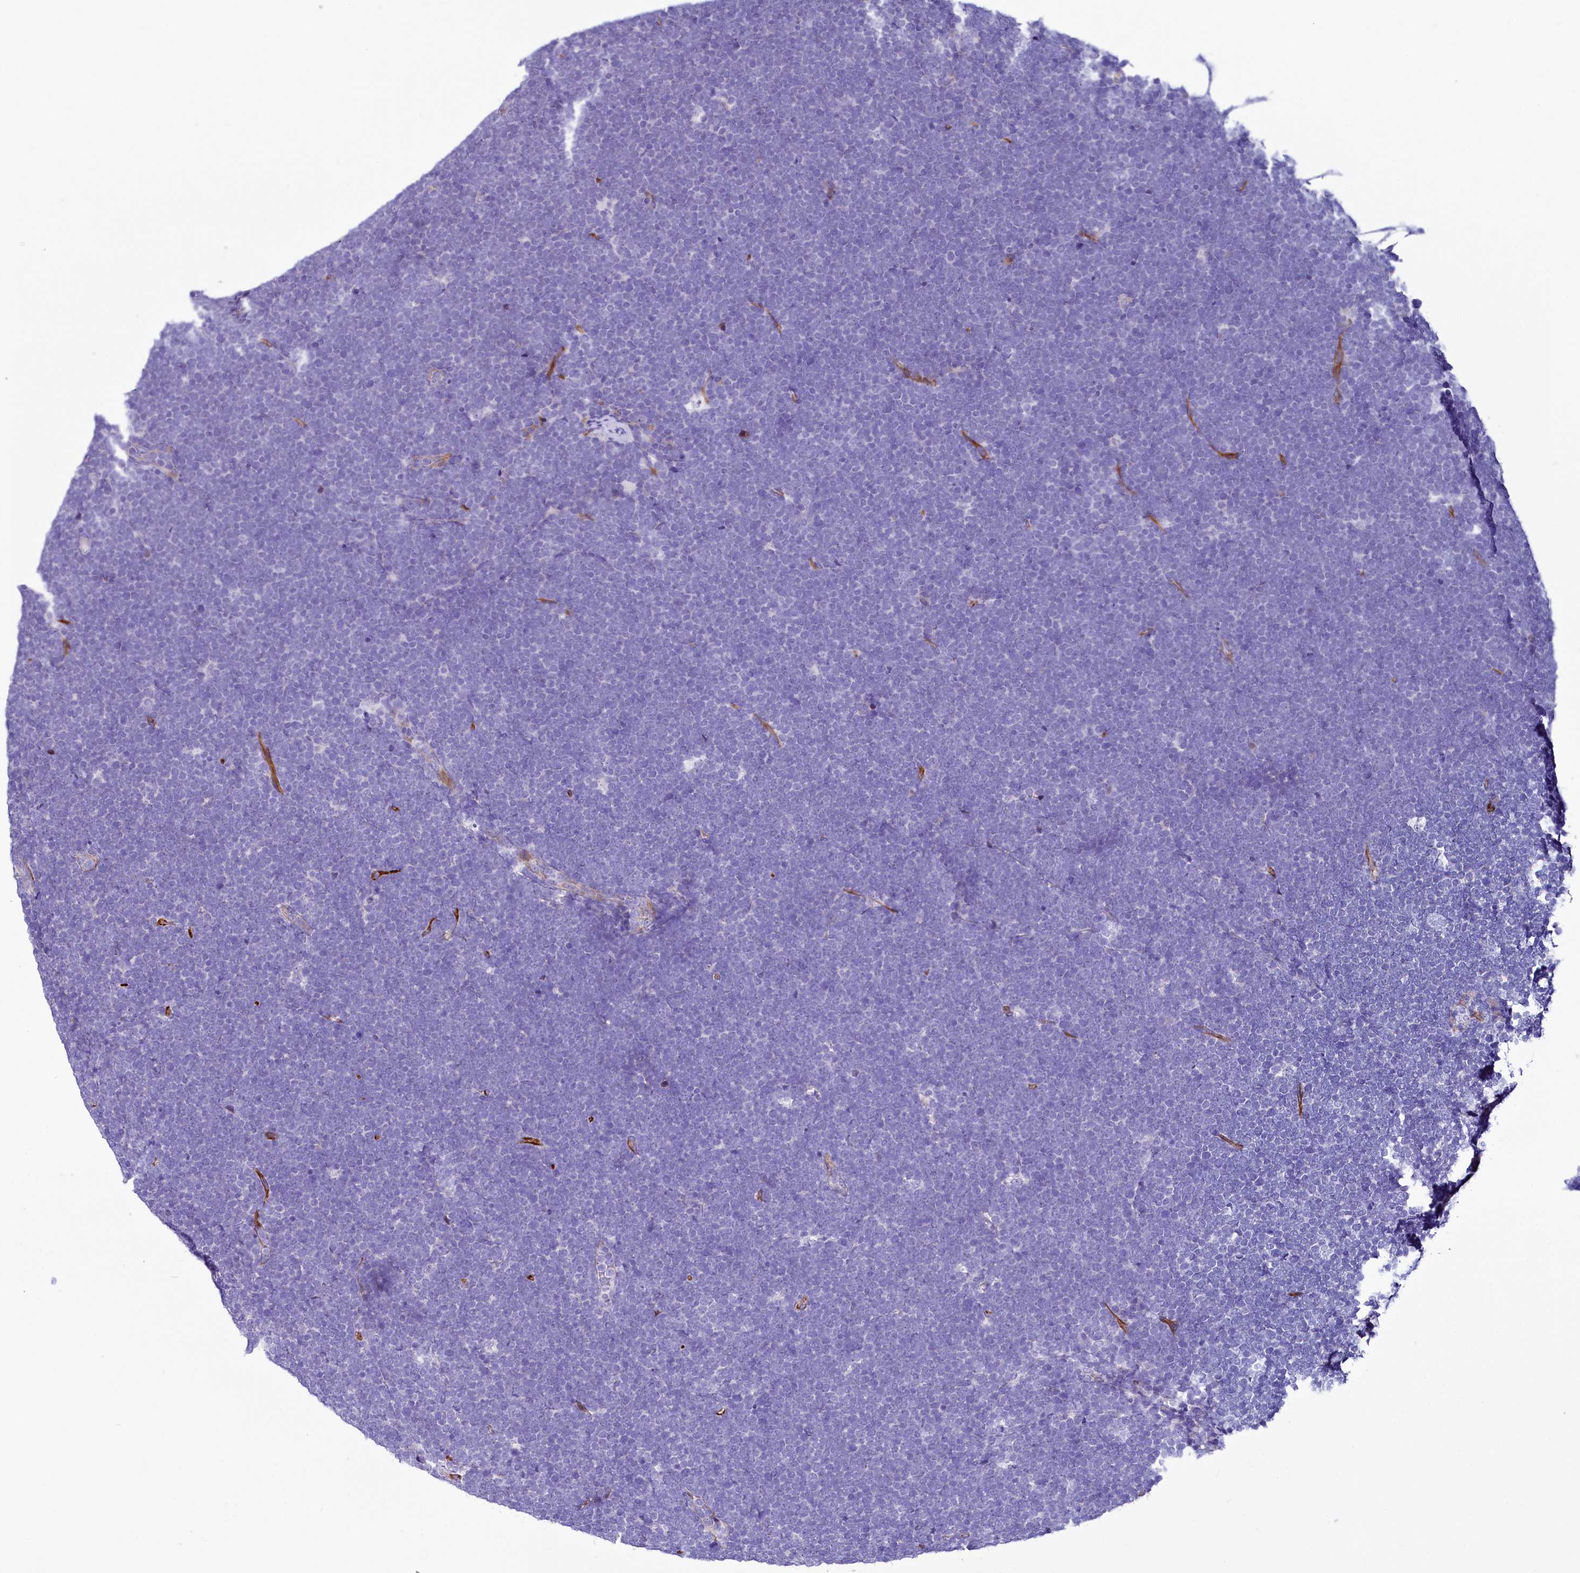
{"staining": {"intensity": "negative", "quantity": "none", "location": "none"}, "tissue": "lymphoma", "cell_type": "Tumor cells", "image_type": "cancer", "snomed": [{"axis": "morphology", "description": "Malignant lymphoma, non-Hodgkin's type, High grade"}, {"axis": "topography", "description": "Lymph node"}], "caption": "Malignant lymphoma, non-Hodgkin's type (high-grade) was stained to show a protein in brown. There is no significant staining in tumor cells.", "gene": "SH3TC2", "patient": {"sex": "male", "age": 13}}